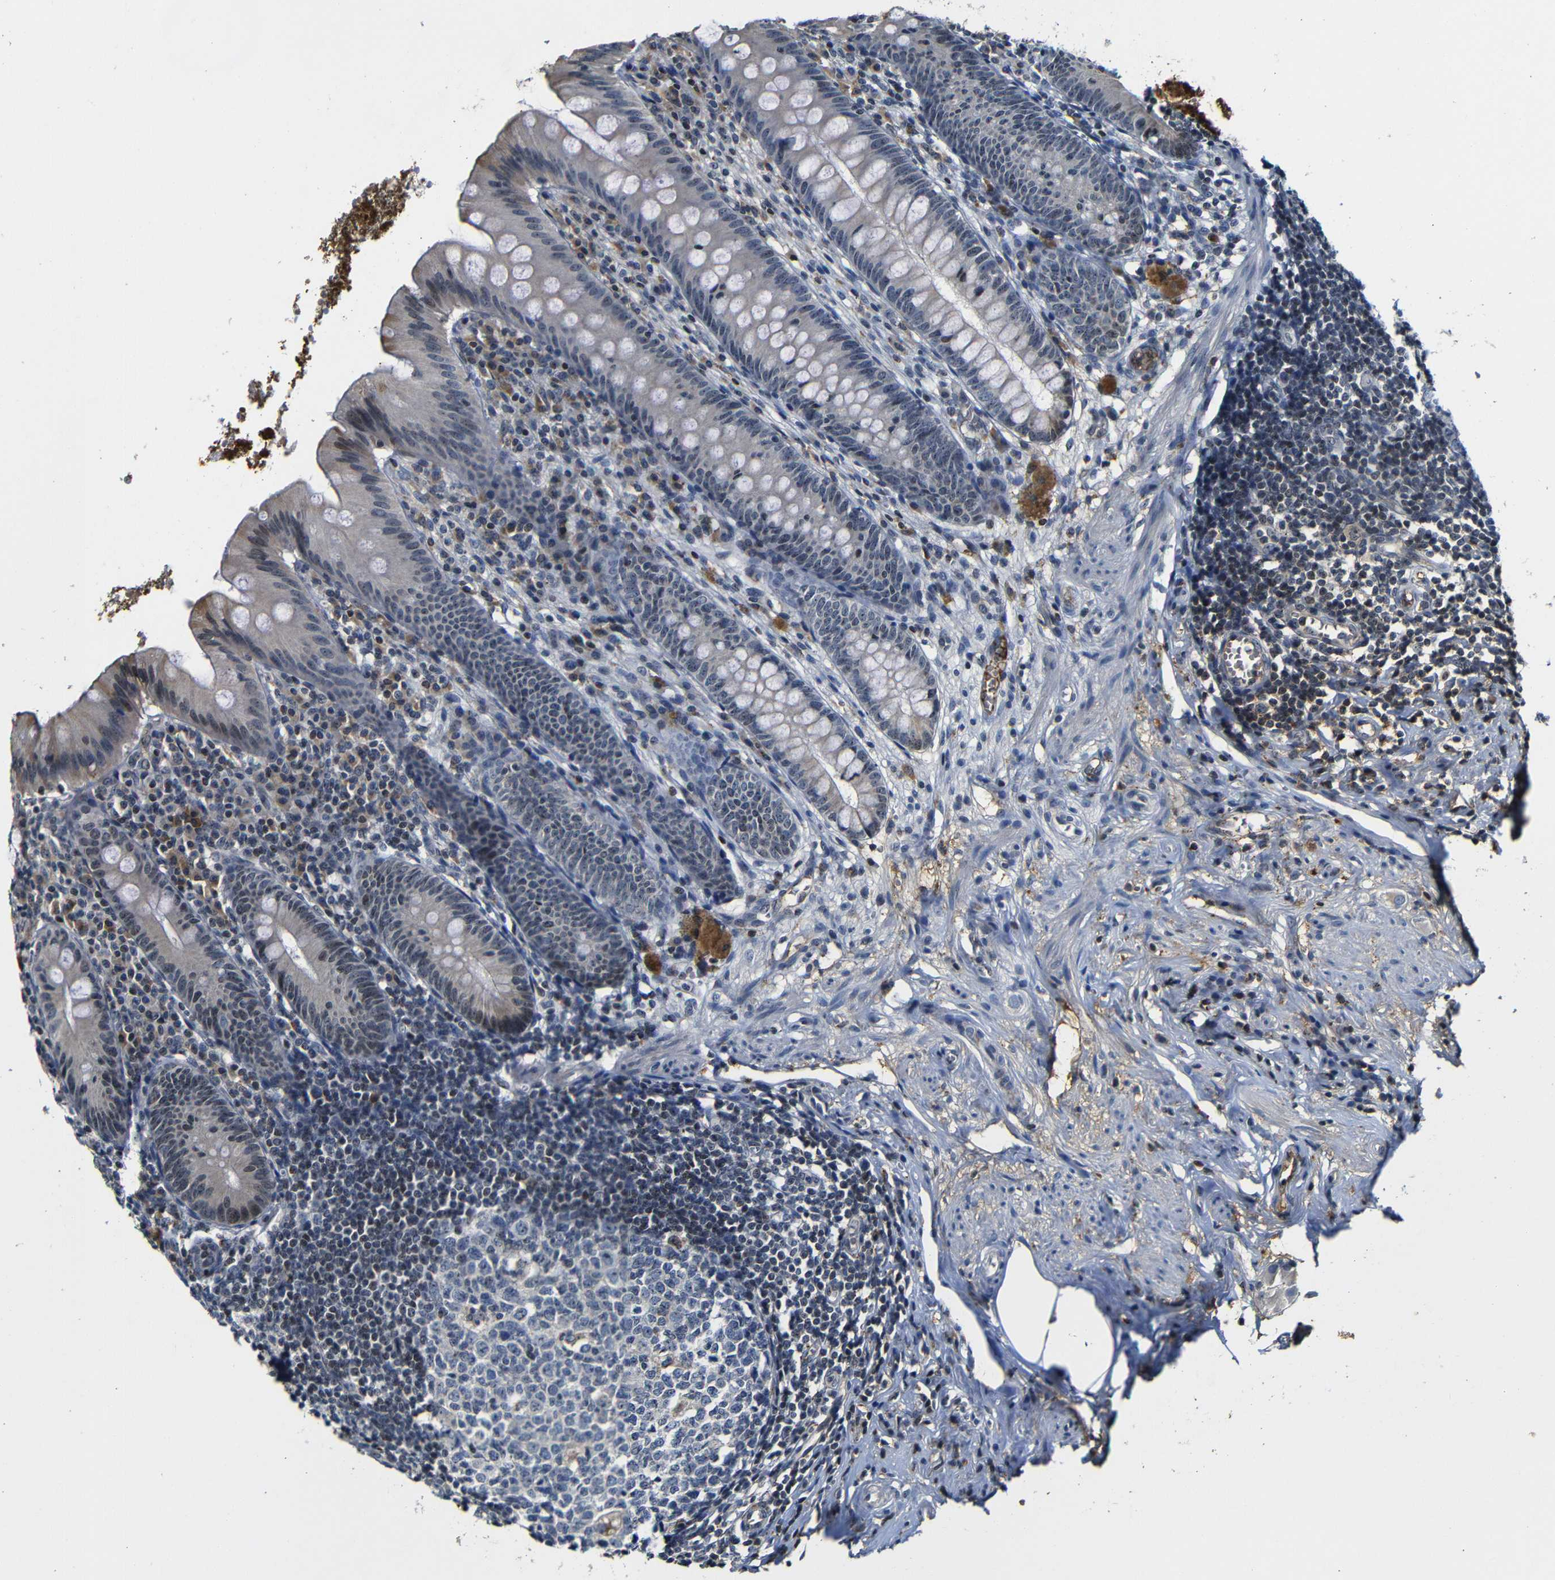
{"staining": {"intensity": "moderate", "quantity": "25%-75%", "location": "nuclear"}, "tissue": "appendix", "cell_type": "Glandular cells", "image_type": "normal", "snomed": [{"axis": "morphology", "description": "Normal tissue, NOS"}, {"axis": "topography", "description": "Appendix"}], "caption": "High-power microscopy captured an immunohistochemistry photomicrograph of unremarkable appendix, revealing moderate nuclear positivity in about 25%-75% of glandular cells. The staining was performed using DAB (3,3'-diaminobenzidine), with brown indicating positive protein expression. Nuclei are stained blue with hematoxylin.", "gene": "MYC", "patient": {"sex": "male", "age": 56}}